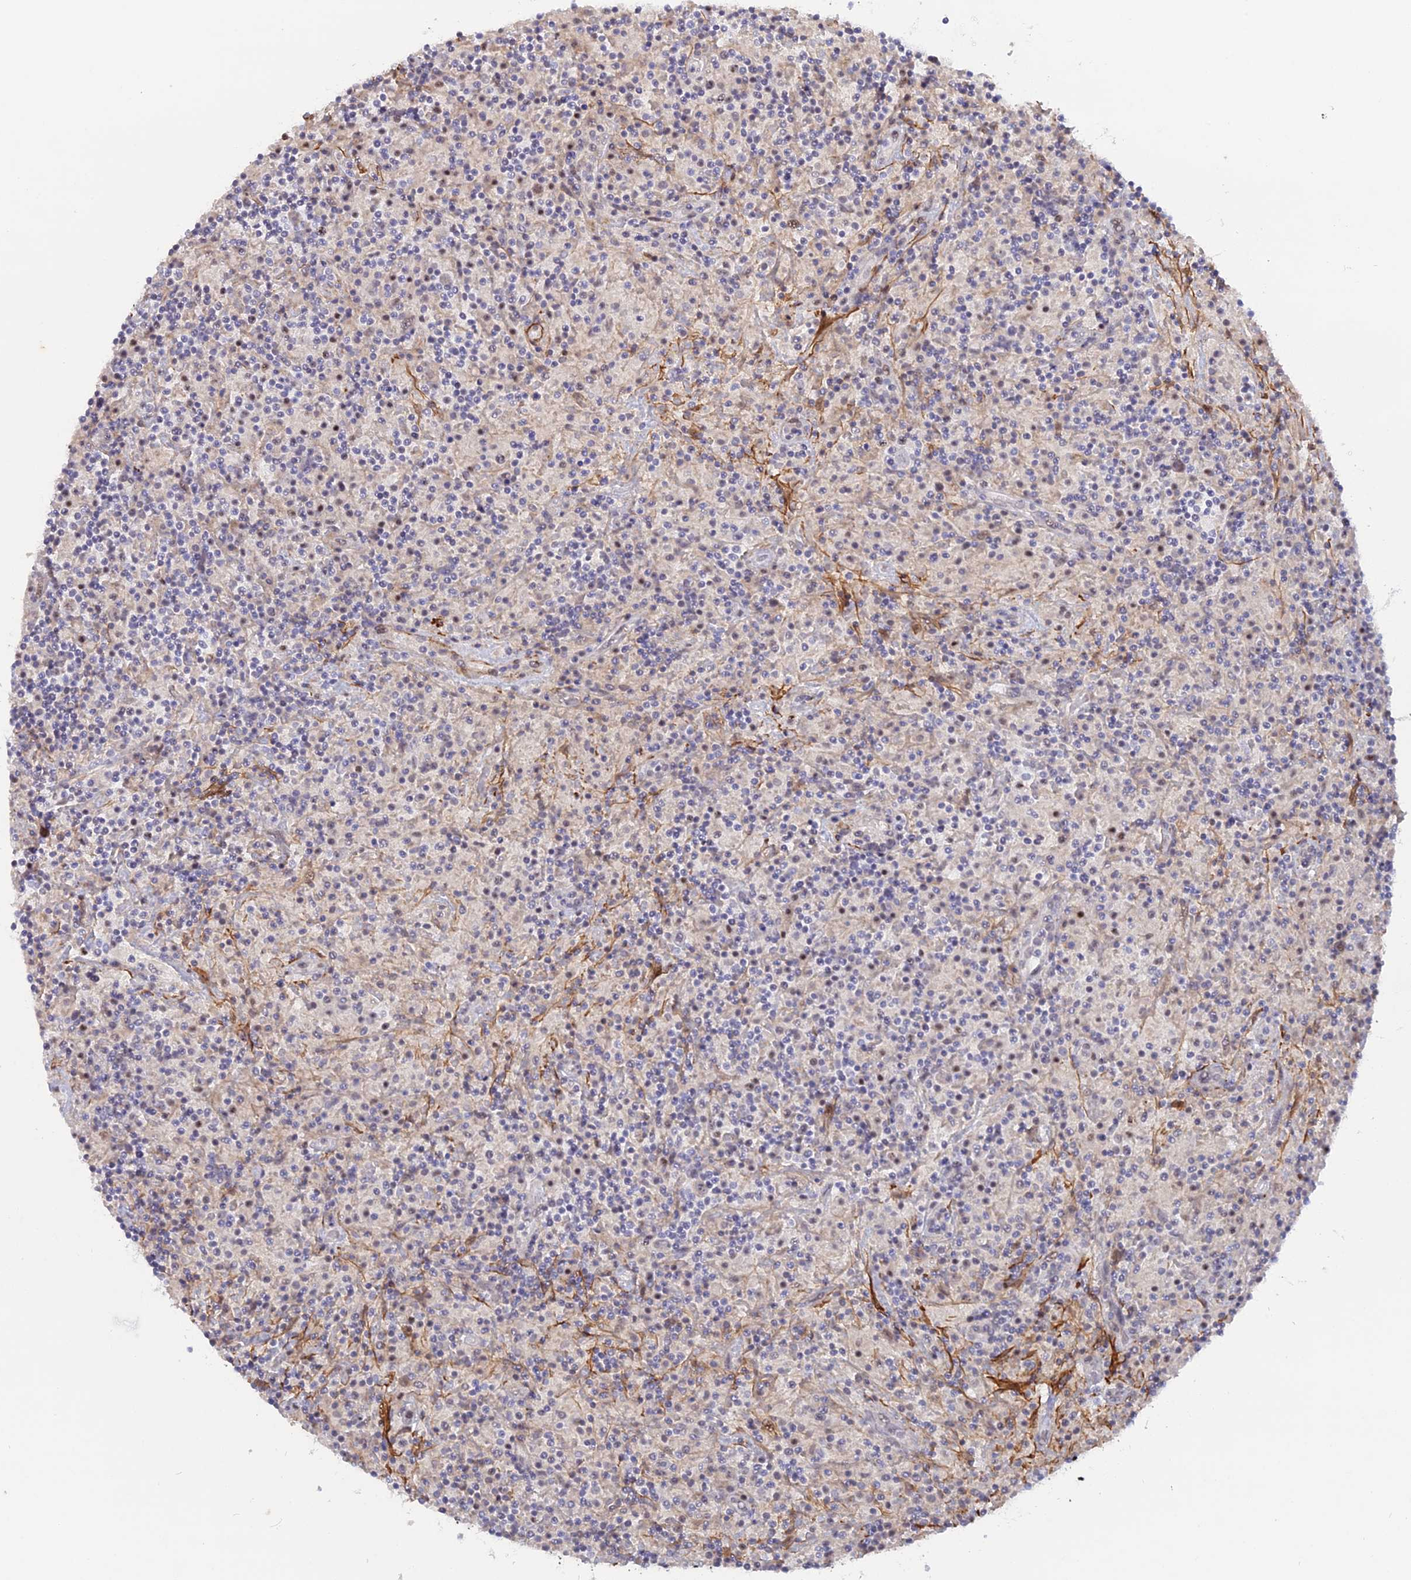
{"staining": {"intensity": "negative", "quantity": "none", "location": "none"}, "tissue": "lymphoma", "cell_type": "Tumor cells", "image_type": "cancer", "snomed": [{"axis": "morphology", "description": "Hodgkin's disease, NOS"}, {"axis": "topography", "description": "Lymph node"}], "caption": "An immunohistochemistry (IHC) micrograph of lymphoma is shown. There is no staining in tumor cells of lymphoma.", "gene": "CCDC154", "patient": {"sex": "male", "age": 70}}